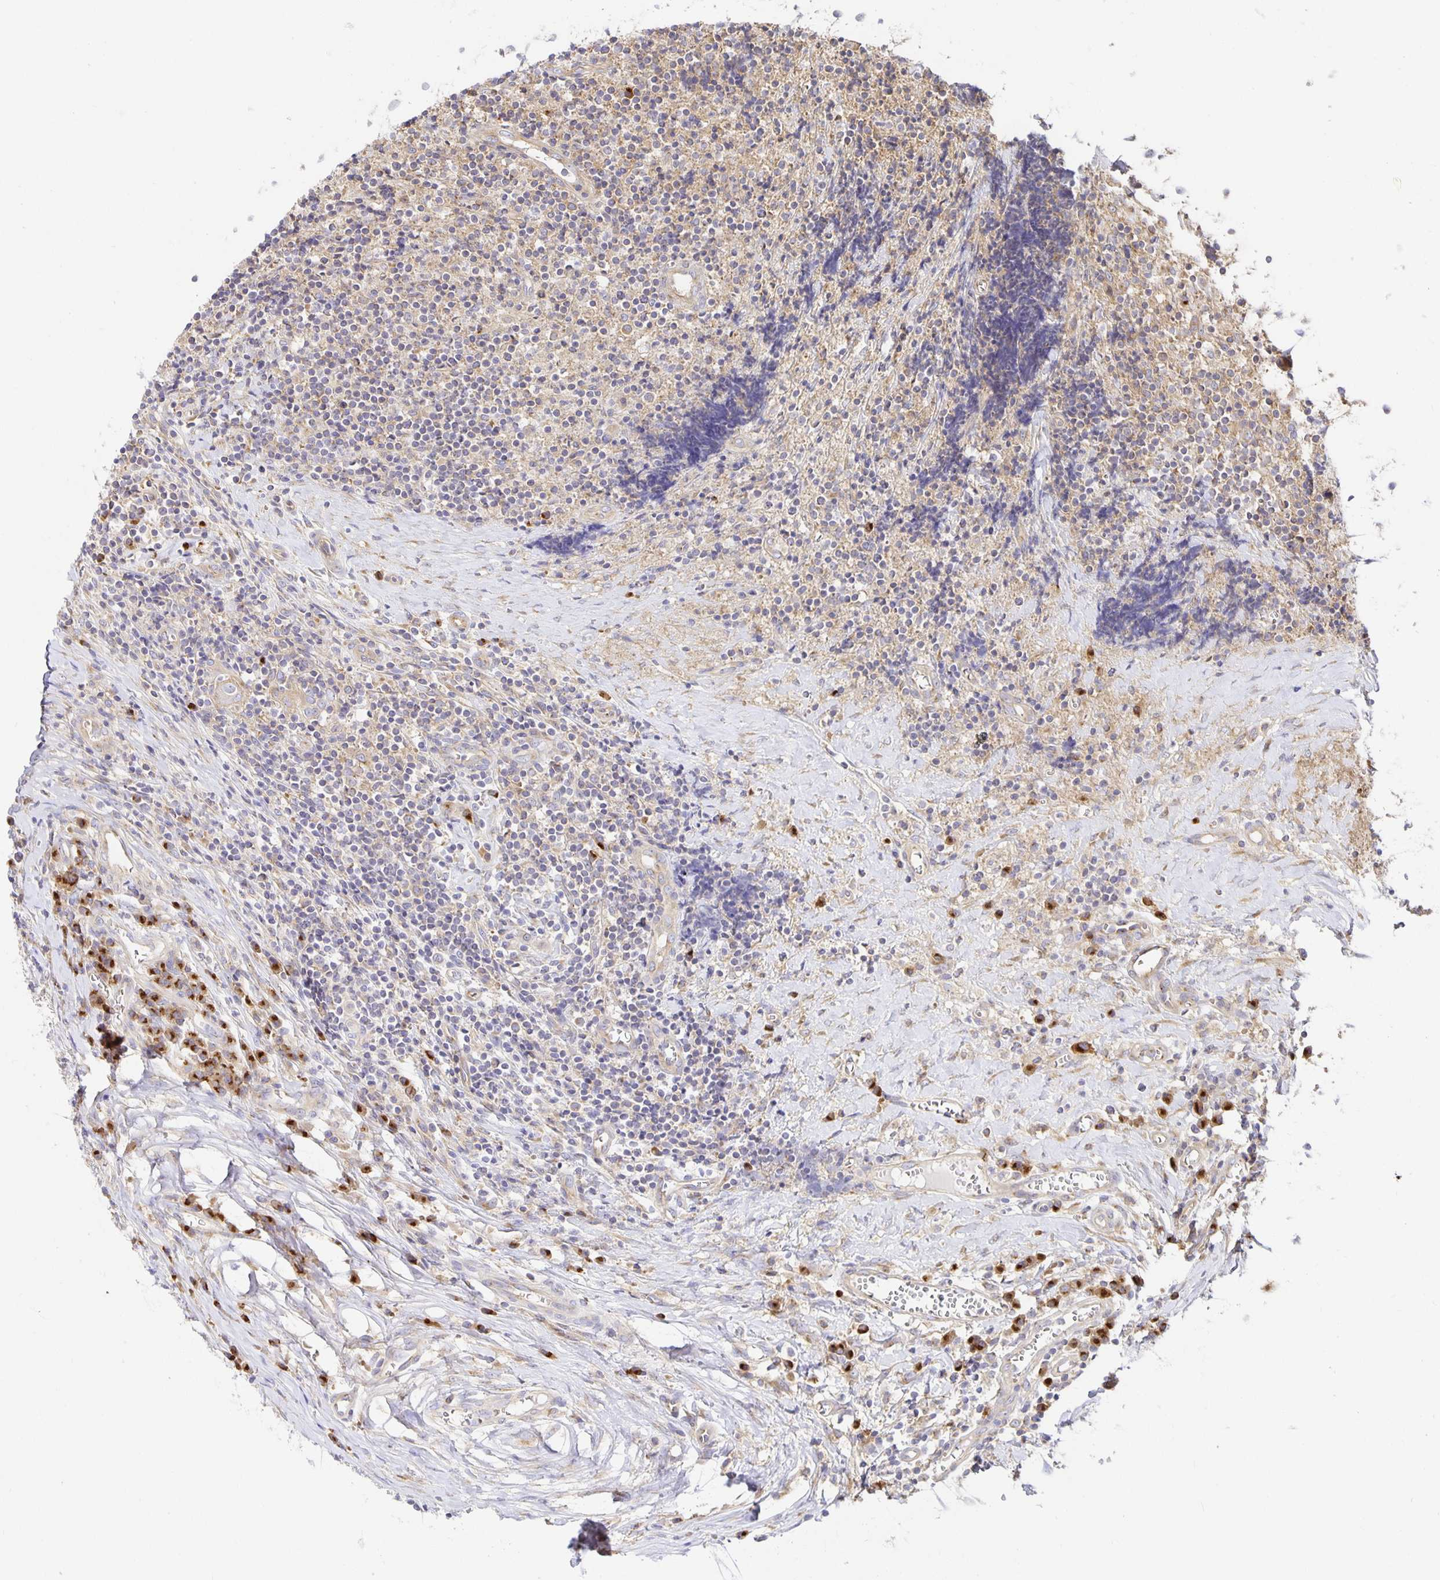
{"staining": {"intensity": "weak", "quantity": "25%-75%", "location": "cytoplasmic/membranous"}, "tissue": "lymphoma", "cell_type": "Tumor cells", "image_type": "cancer", "snomed": [{"axis": "morphology", "description": "Hodgkin's disease, NOS"}, {"axis": "topography", "description": "Thymus, NOS"}], "caption": "Weak cytoplasmic/membranous positivity is identified in approximately 25%-75% of tumor cells in Hodgkin's disease.", "gene": "USO1", "patient": {"sex": "female", "age": 17}}